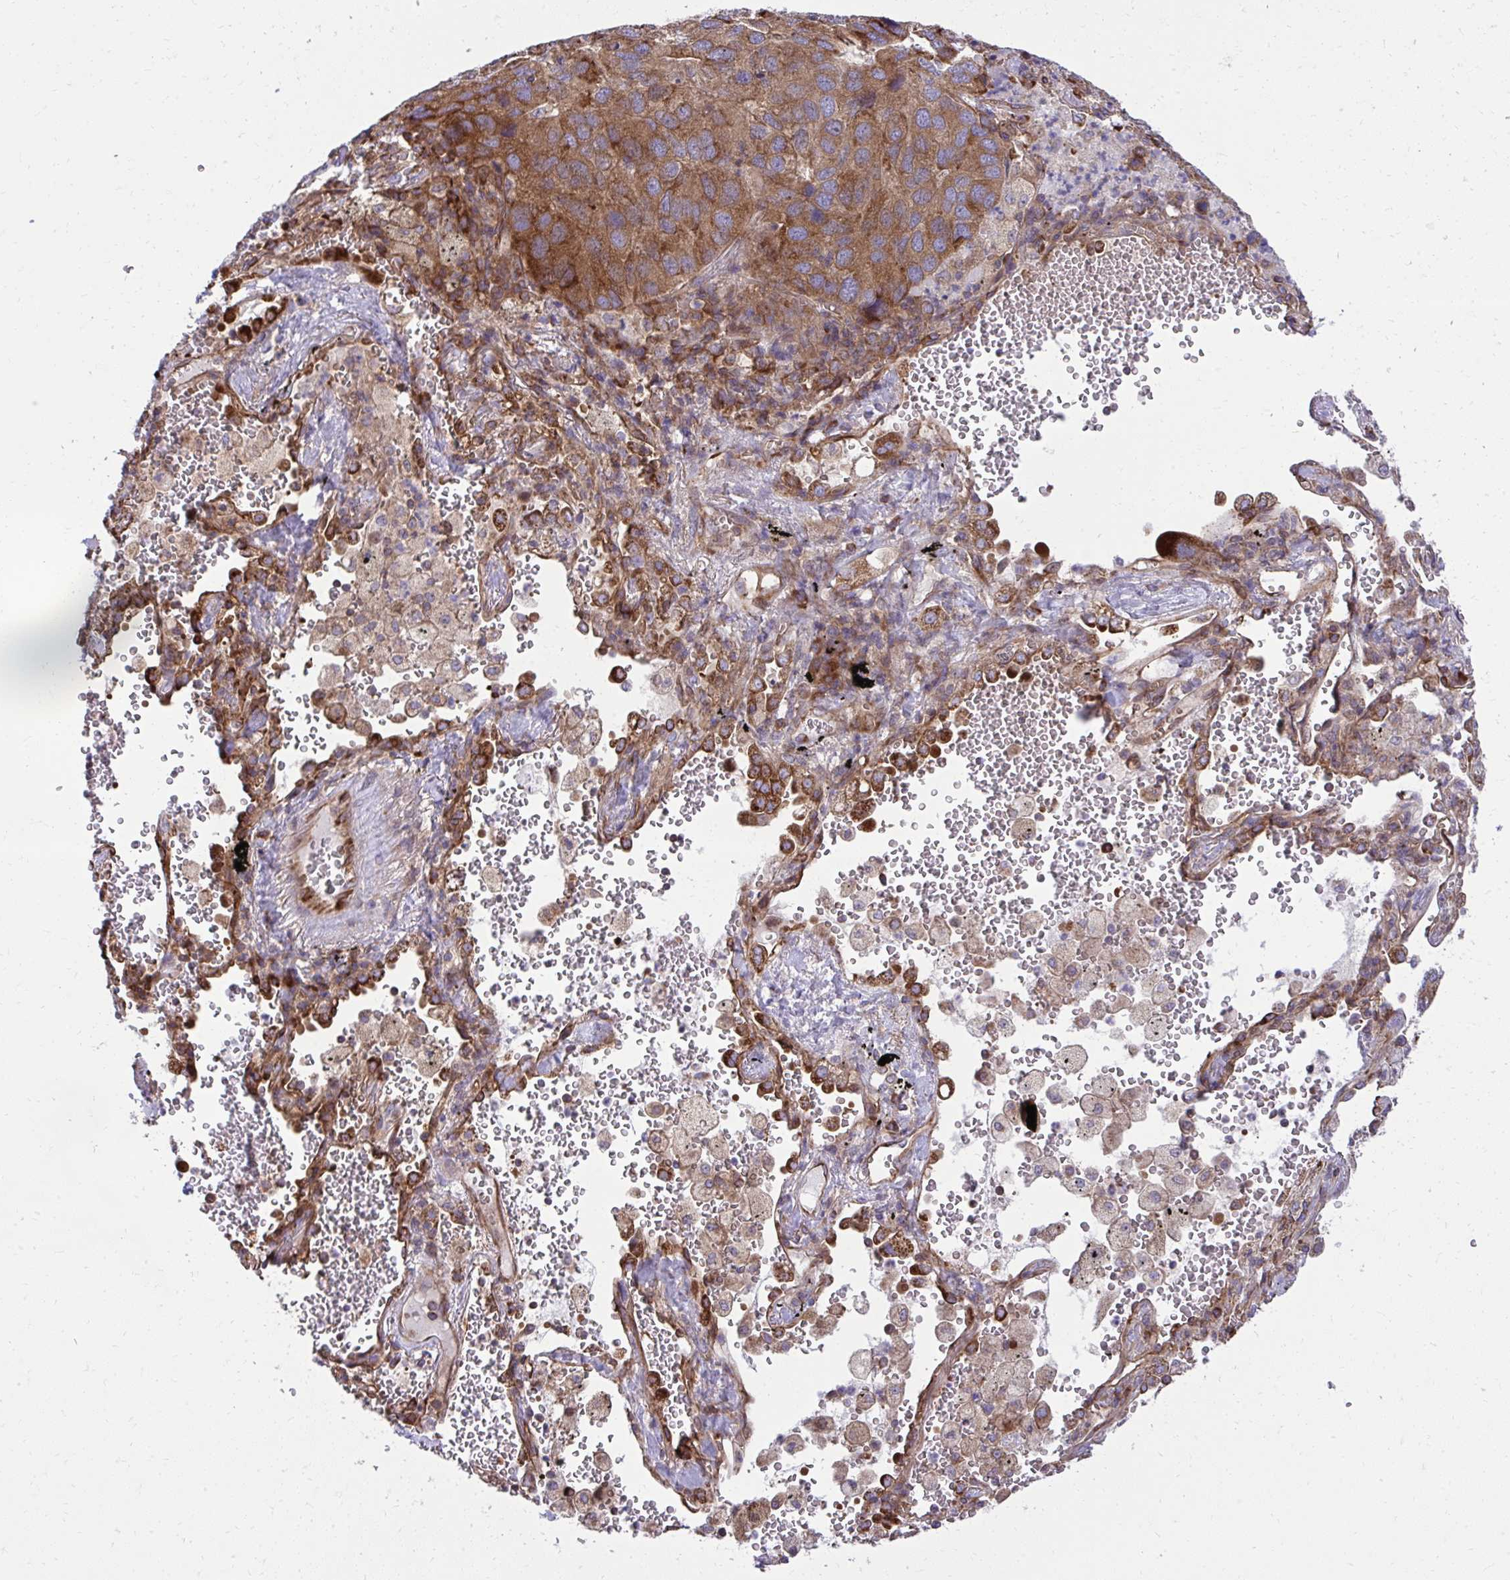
{"staining": {"intensity": "moderate", "quantity": ">75%", "location": "cytoplasmic/membranous"}, "tissue": "lung cancer", "cell_type": "Tumor cells", "image_type": "cancer", "snomed": [{"axis": "morphology", "description": "Aneuploidy"}, {"axis": "morphology", "description": "Adenocarcinoma, NOS"}, {"axis": "topography", "description": "Lymph node"}, {"axis": "topography", "description": "Lung"}], "caption": "Protein expression analysis of human lung cancer (adenocarcinoma) reveals moderate cytoplasmic/membranous staining in about >75% of tumor cells. (Brightfield microscopy of DAB IHC at high magnification).", "gene": "NMNAT3", "patient": {"sex": "female", "age": 74}}